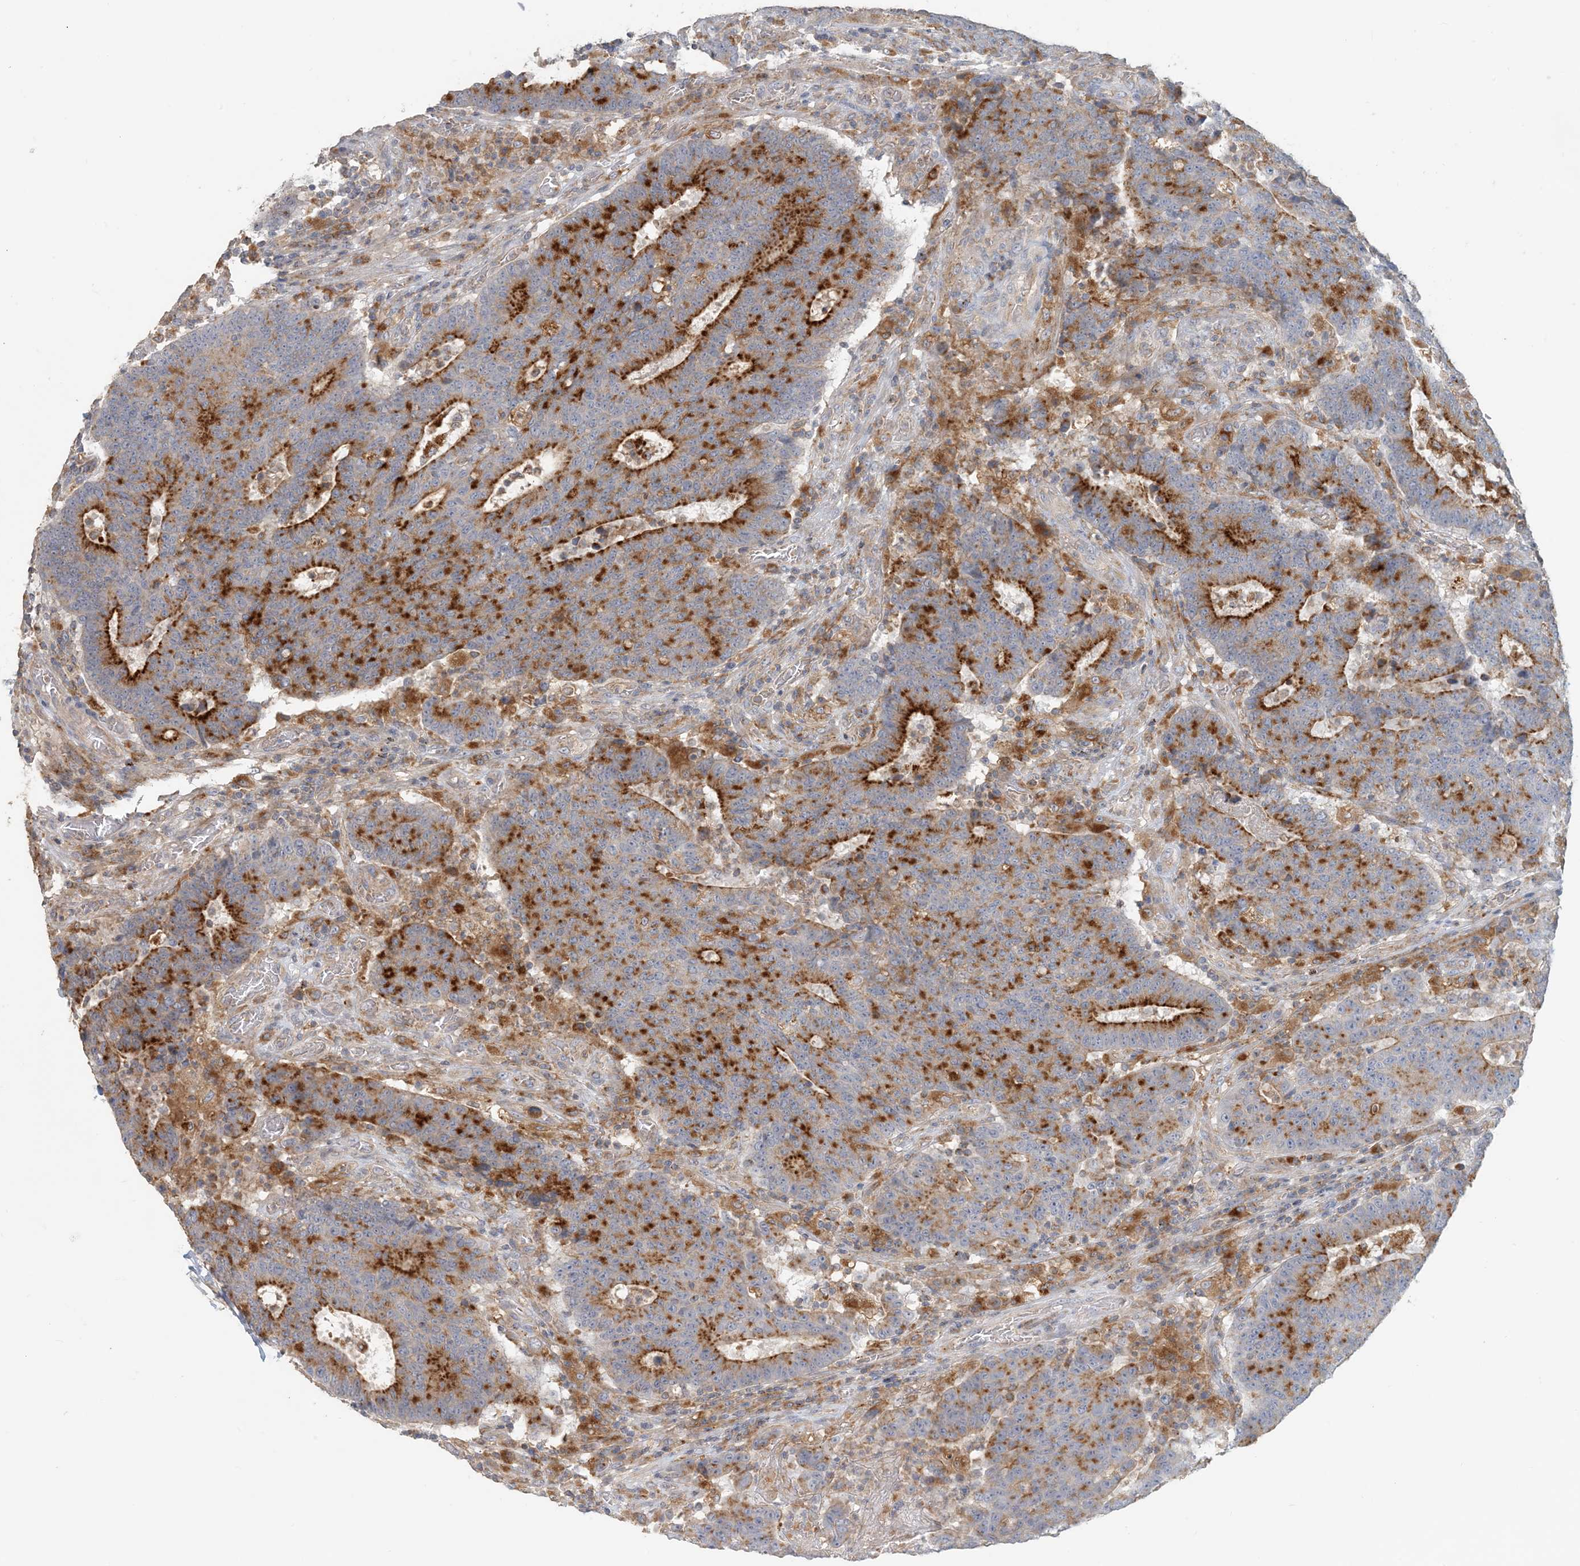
{"staining": {"intensity": "strong", "quantity": "25%-75%", "location": "cytoplasmic/membranous"}, "tissue": "colorectal cancer", "cell_type": "Tumor cells", "image_type": "cancer", "snomed": [{"axis": "morphology", "description": "Adenocarcinoma, NOS"}, {"axis": "topography", "description": "Colon"}], "caption": "Colorectal cancer (adenocarcinoma) was stained to show a protein in brown. There is high levels of strong cytoplasmic/membranous expression in about 25%-75% of tumor cells. (DAB (3,3'-diaminobenzidine) IHC with brightfield microscopy, high magnification).", "gene": "SPPL2A", "patient": {"sex": "female", "age": 75}}